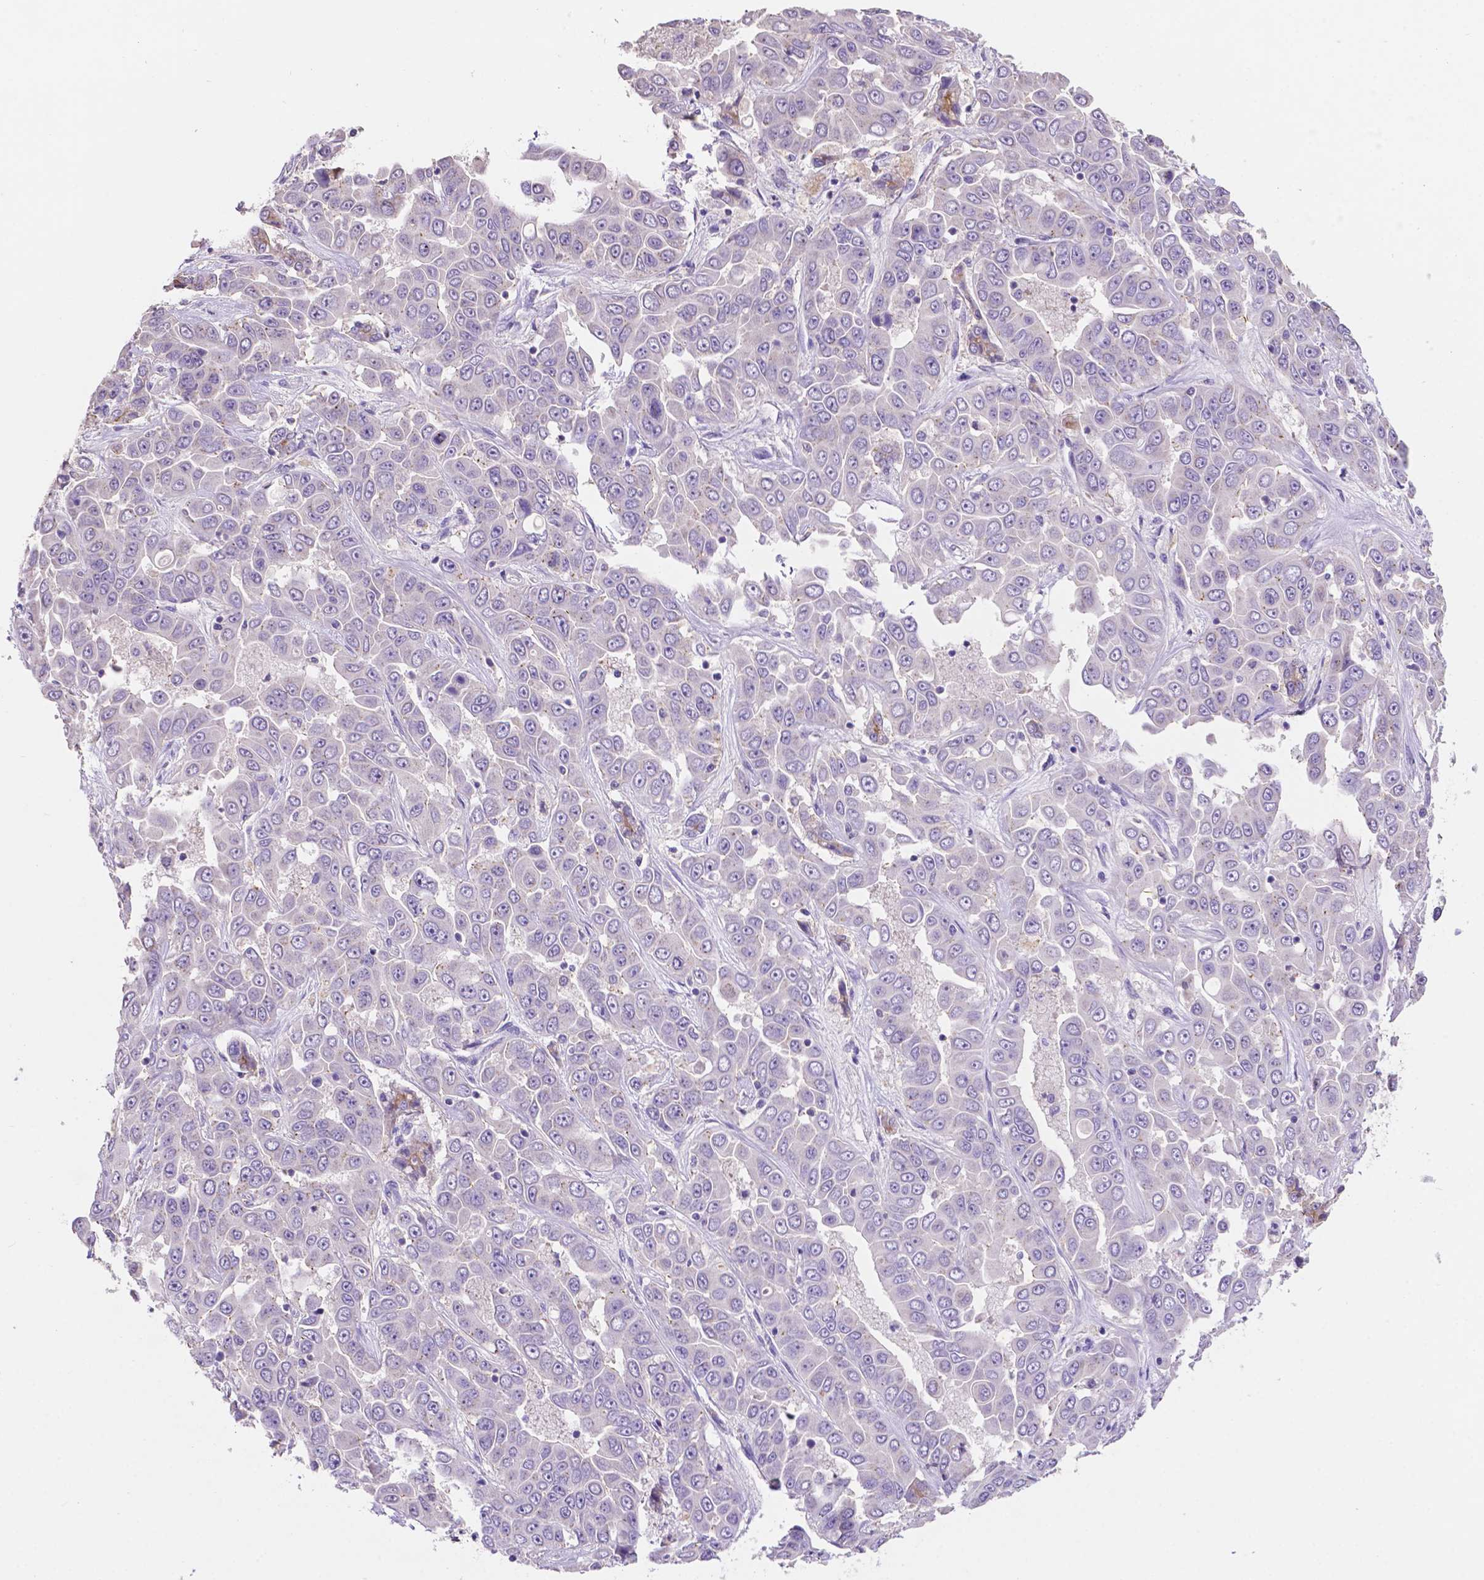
{"staining": {"intensity": "negative", "quantity": "none", "location": "none"}, "tissue": "liver cancer", "cell_type": "Tumor cells", "image_type": "cancer", "snomed": [{"axis": "morphology", "description": "Cholangiocarcinoma"}, {"axis": "topography", "description": "Liver"}], "caption": "IHC of human liver cancer (cholangiocarcinoma) demonstrates no positivity in tumor cells.", "gene": "PRPS2", "patient": {"sex": "female", "age": 52}}